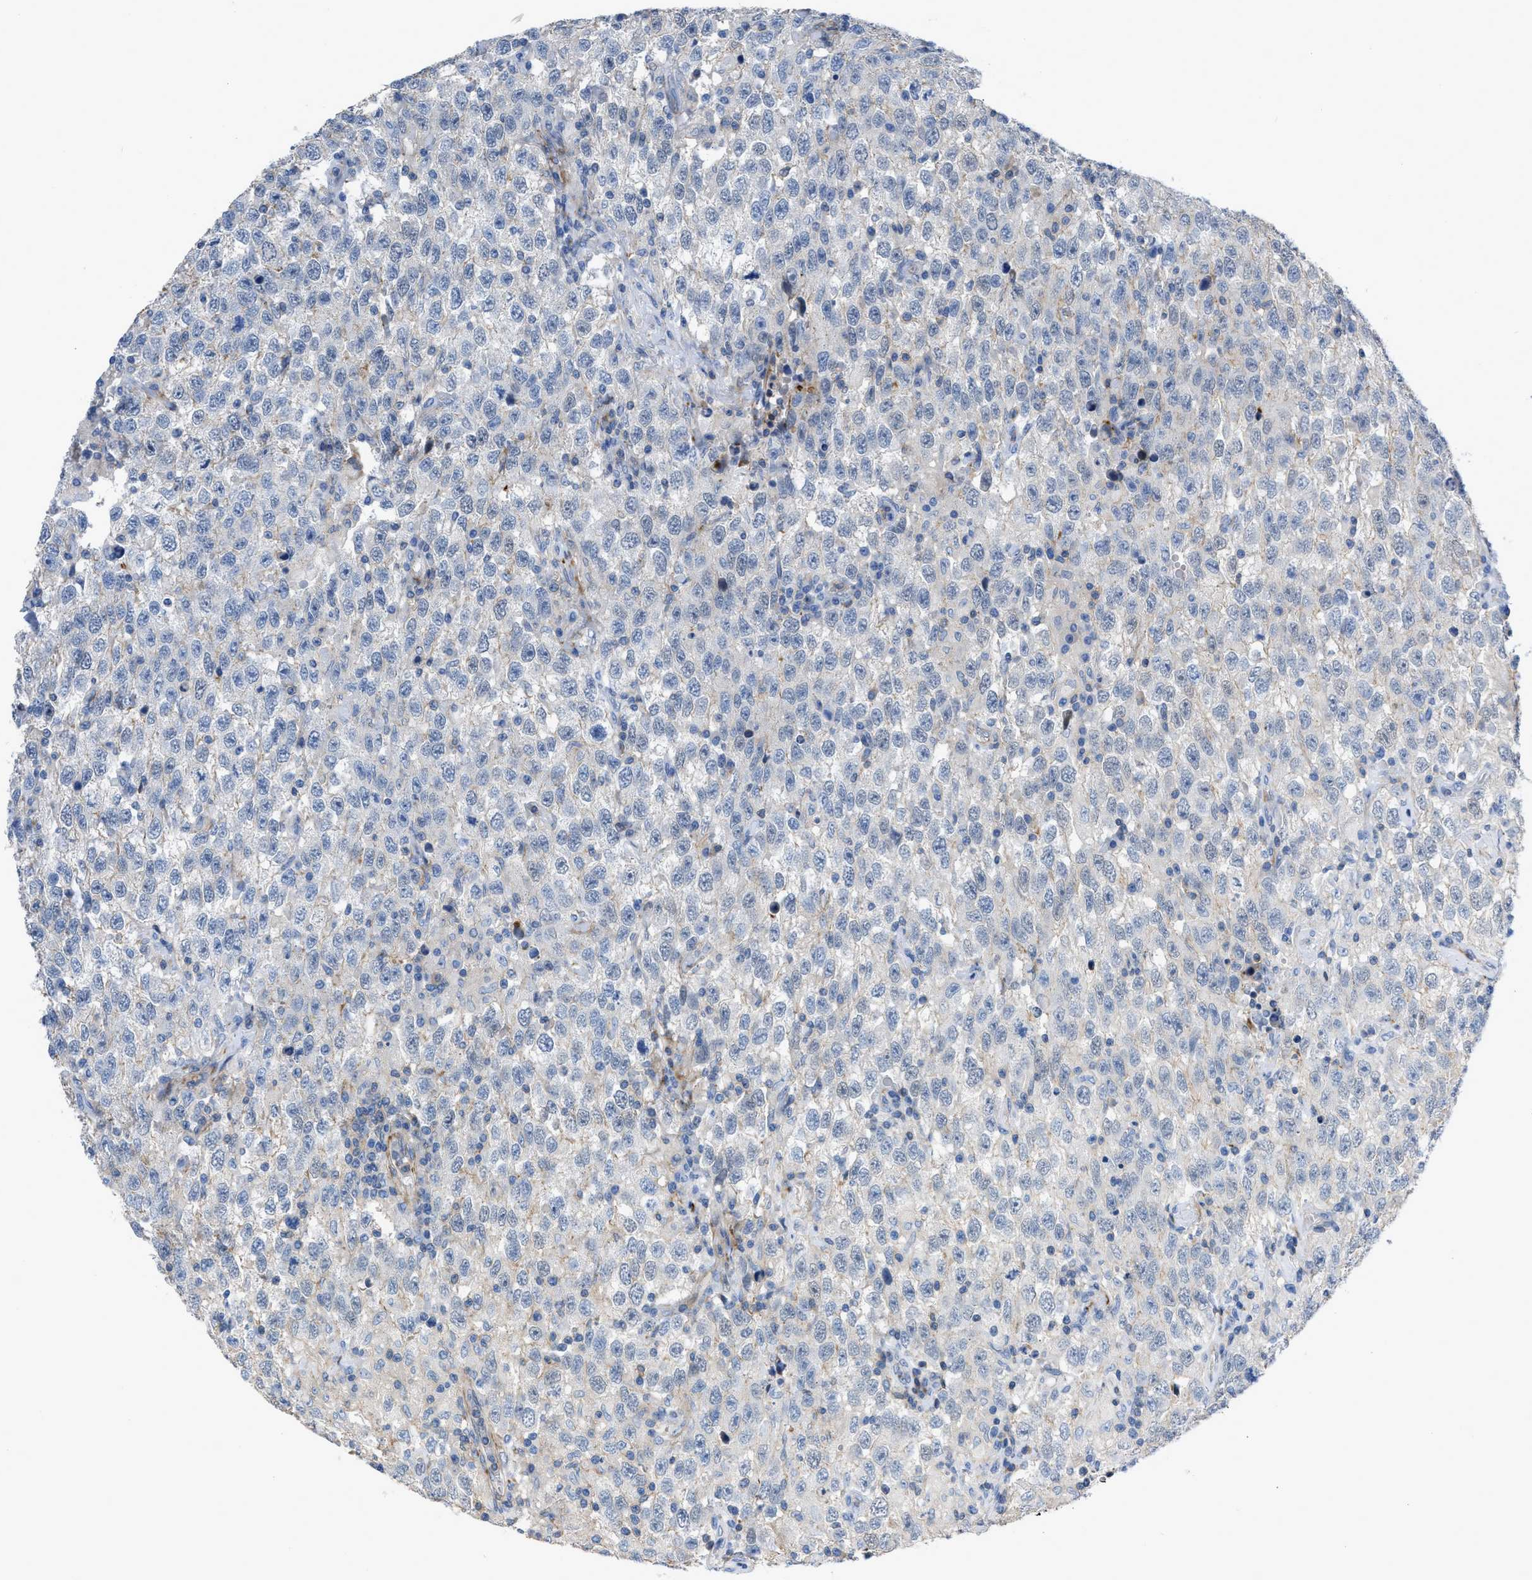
{"staining": {"intensity": "negative", "quantity": "none", "location": "none"}, "tissue": "testis cancer", "cell_type": "Tumor cells", "image_type": "cancer", "snomed": [{"axis": "morphology", "description": "Seminoma, NOS"}, {"axis": "topography", "description": "Testis"}], "caption": "DAB (3,3'-diaminobenzidine) immunohistochemical staining of human testis cancer (seminoma) displays no significant expression in tumor cells.", "gene": "PRMT2", "patient": {"sex": "male", "age": 41}}